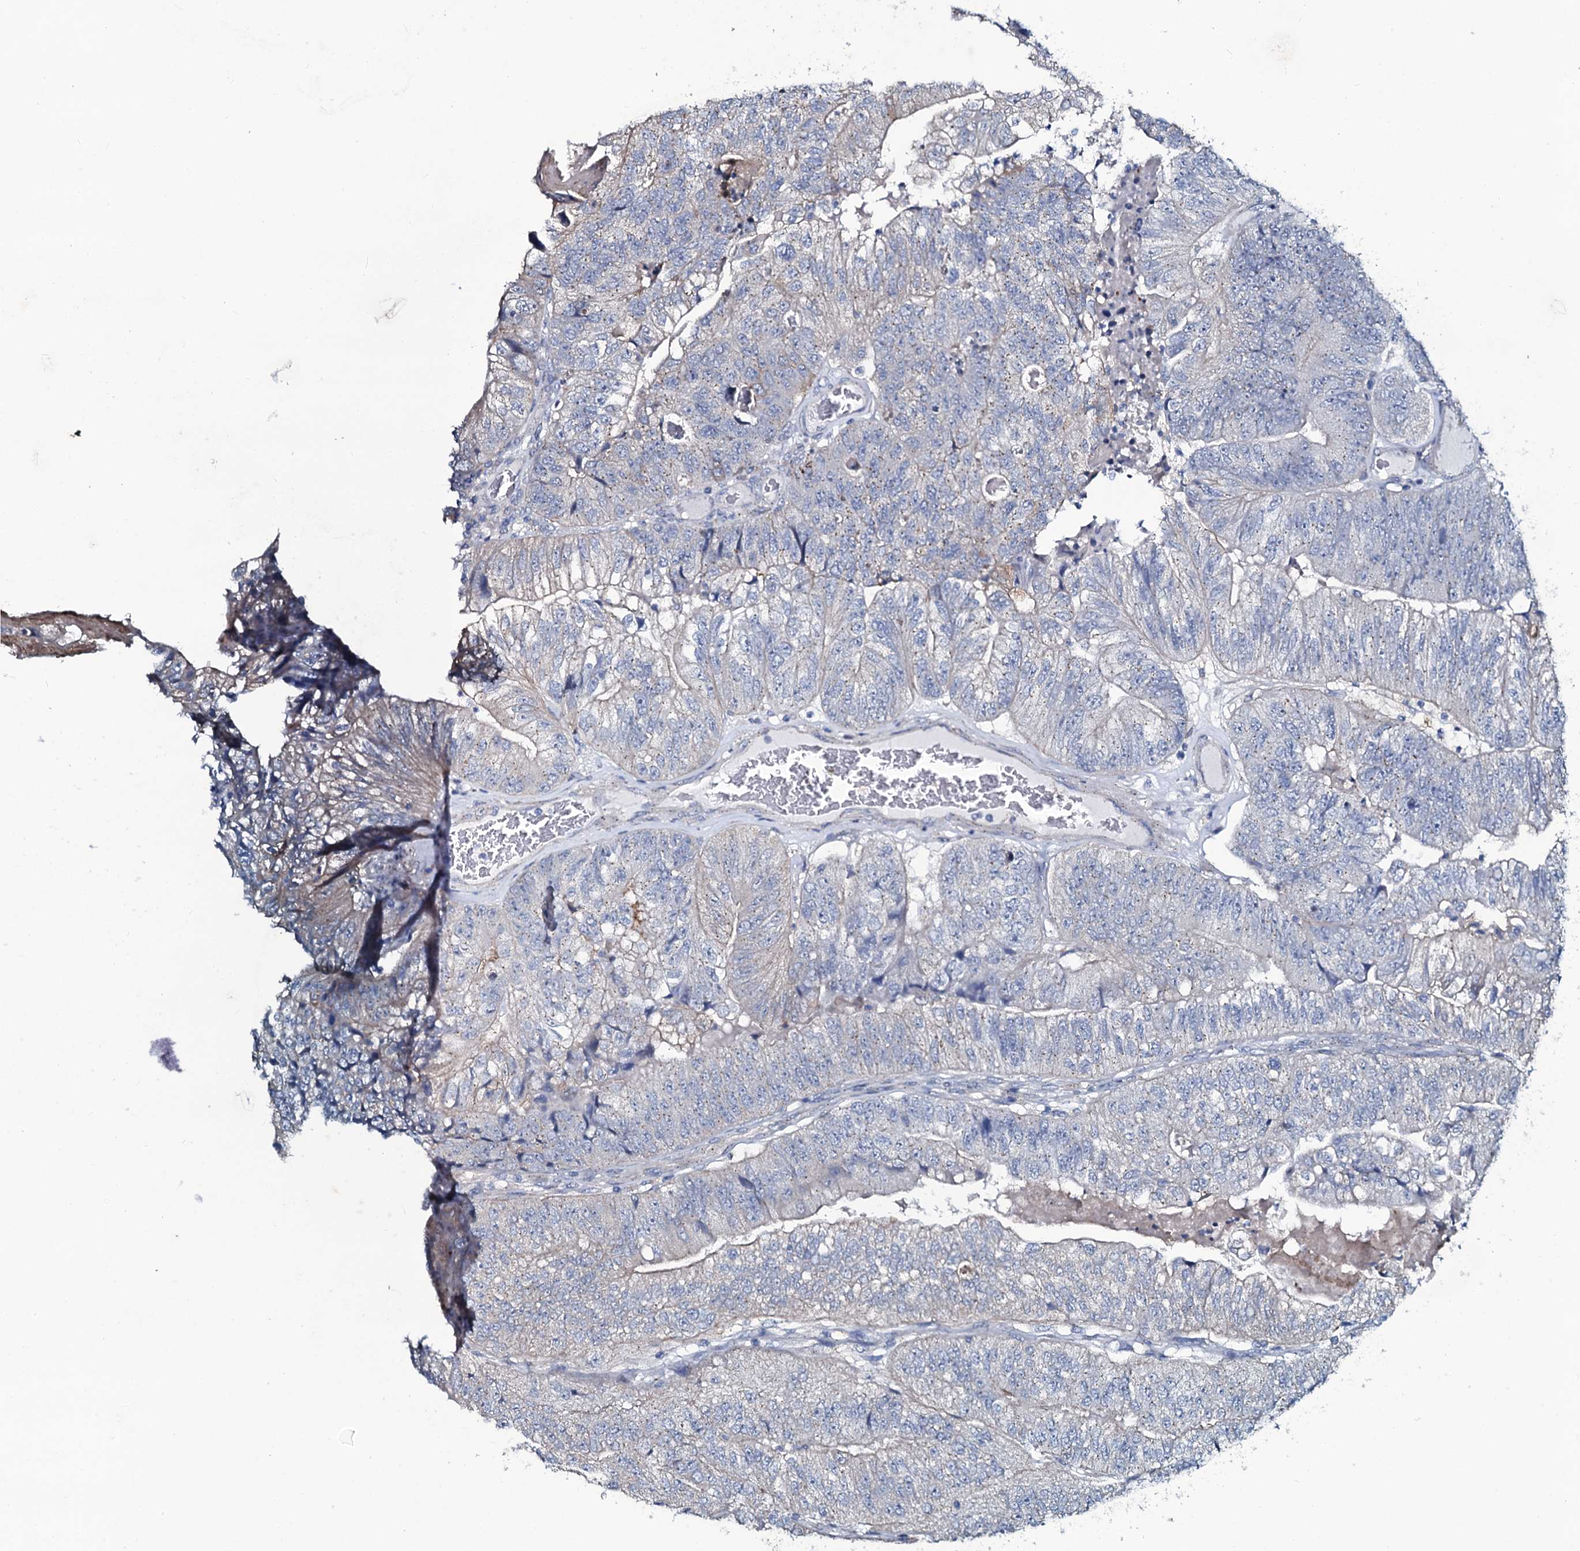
{"staining": {"intensity": "negative", "quantity": "none", "location": "none"}, "tissue": "colorectal cancer", "cell_type": "Tumor cells", "image_type": "cancer", "snomed": [{"axis": "morphology", "description": "Adenocarcinoma, NOS"}, {"axis": "topography", "description": "Colon"}], "caption": "Image shows no protein staining in tumor cells of colorectal cancer tissue.", "gene": "USPL1", "patient": {"sex": "female", "age": 67}}